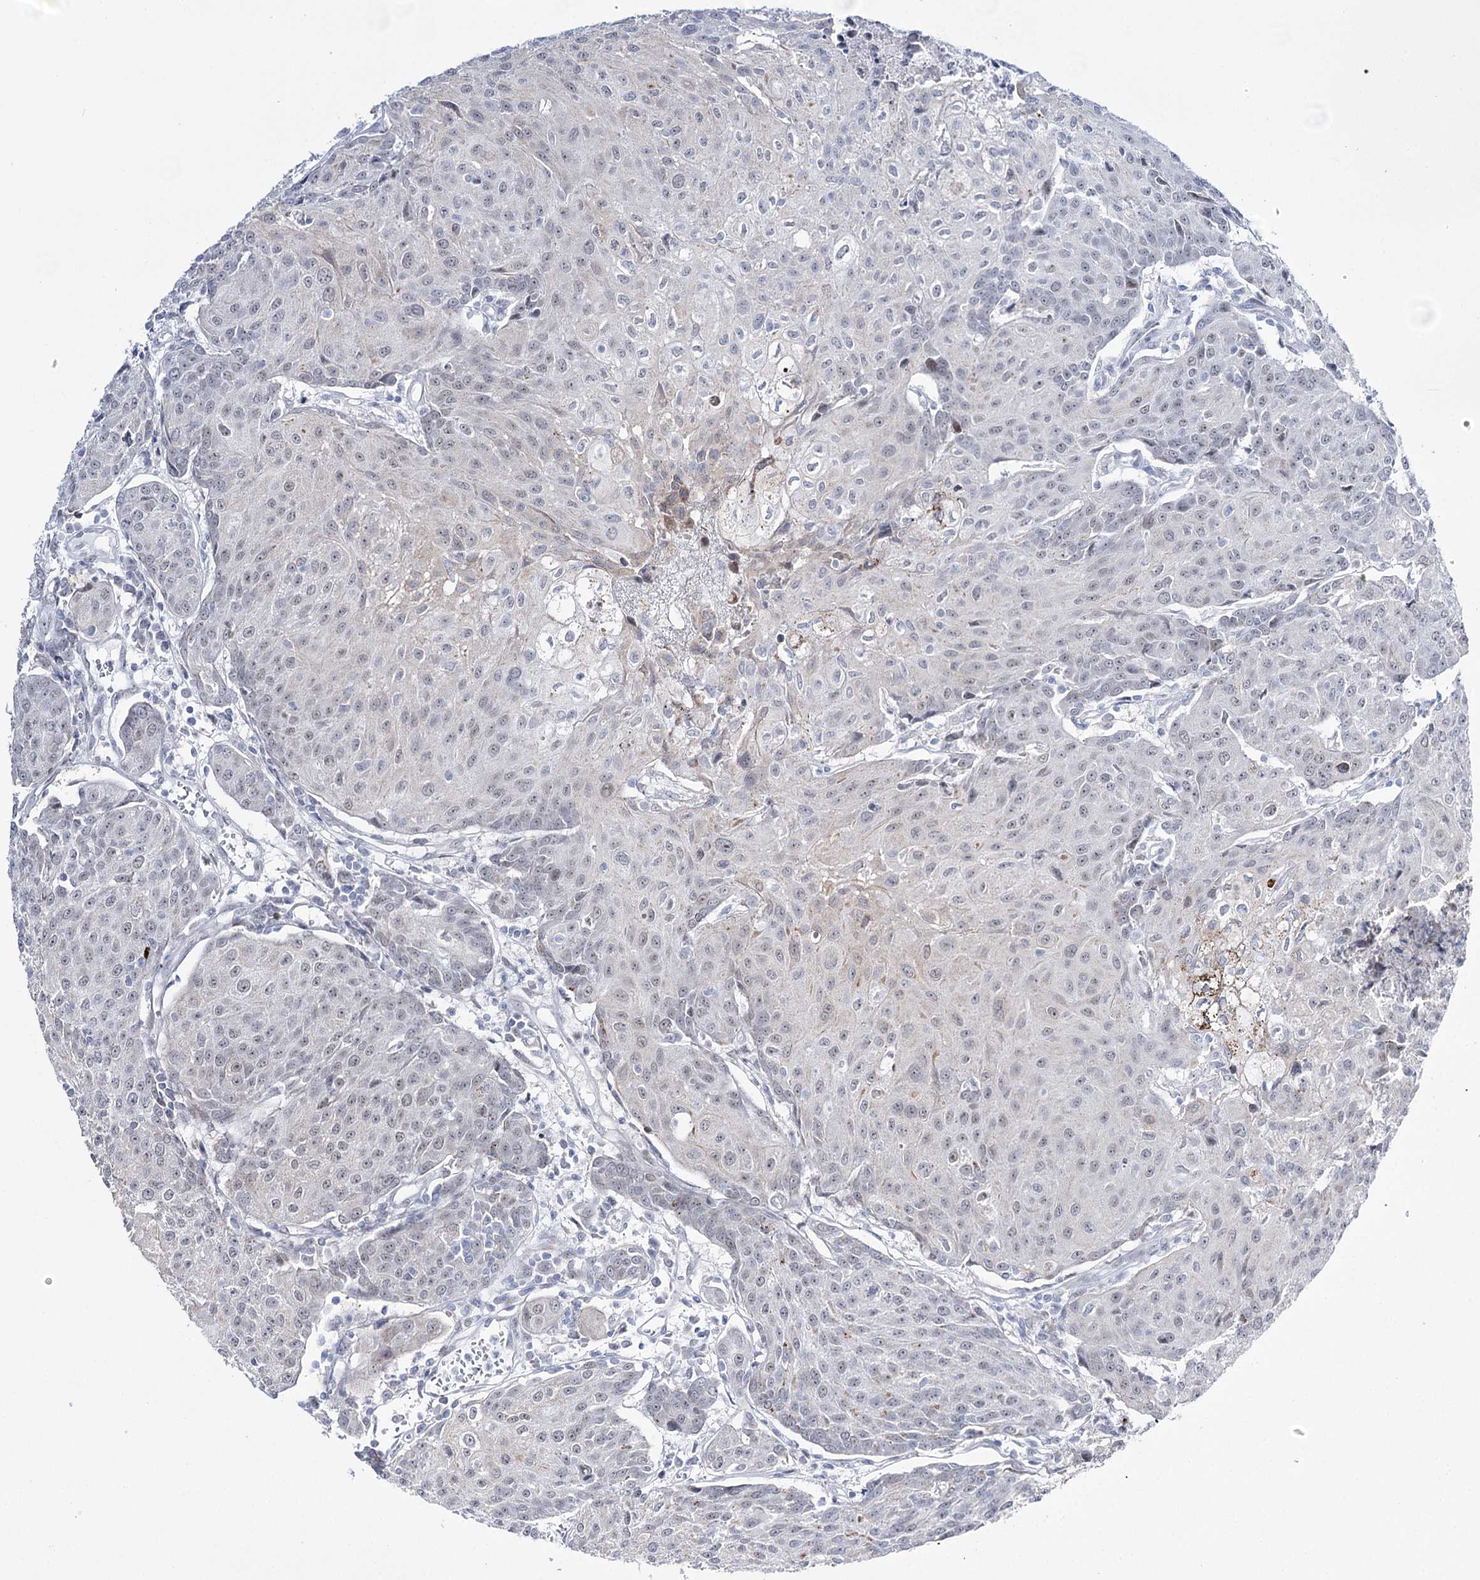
{"staining": {"intensity": "negative", "quantity": "none", "location": "none"}, "tissue": "urothelial cancer", "cell_type": "Tumor cells", "image_type": "cancer", "snomed": [{"axis": "morphology", "description": "Urothelial carcinoma, High grade"}, {"axis": "topography", "description": "Urinary bladder"}], "caption": "Photomicrograph shows no significant protein expression in tumor cells of high-grade urothelial carcinoma. Nuclei are stained in blue.", "gene": "RBM15B", "patient": {"sex": "female", "age": 85}}